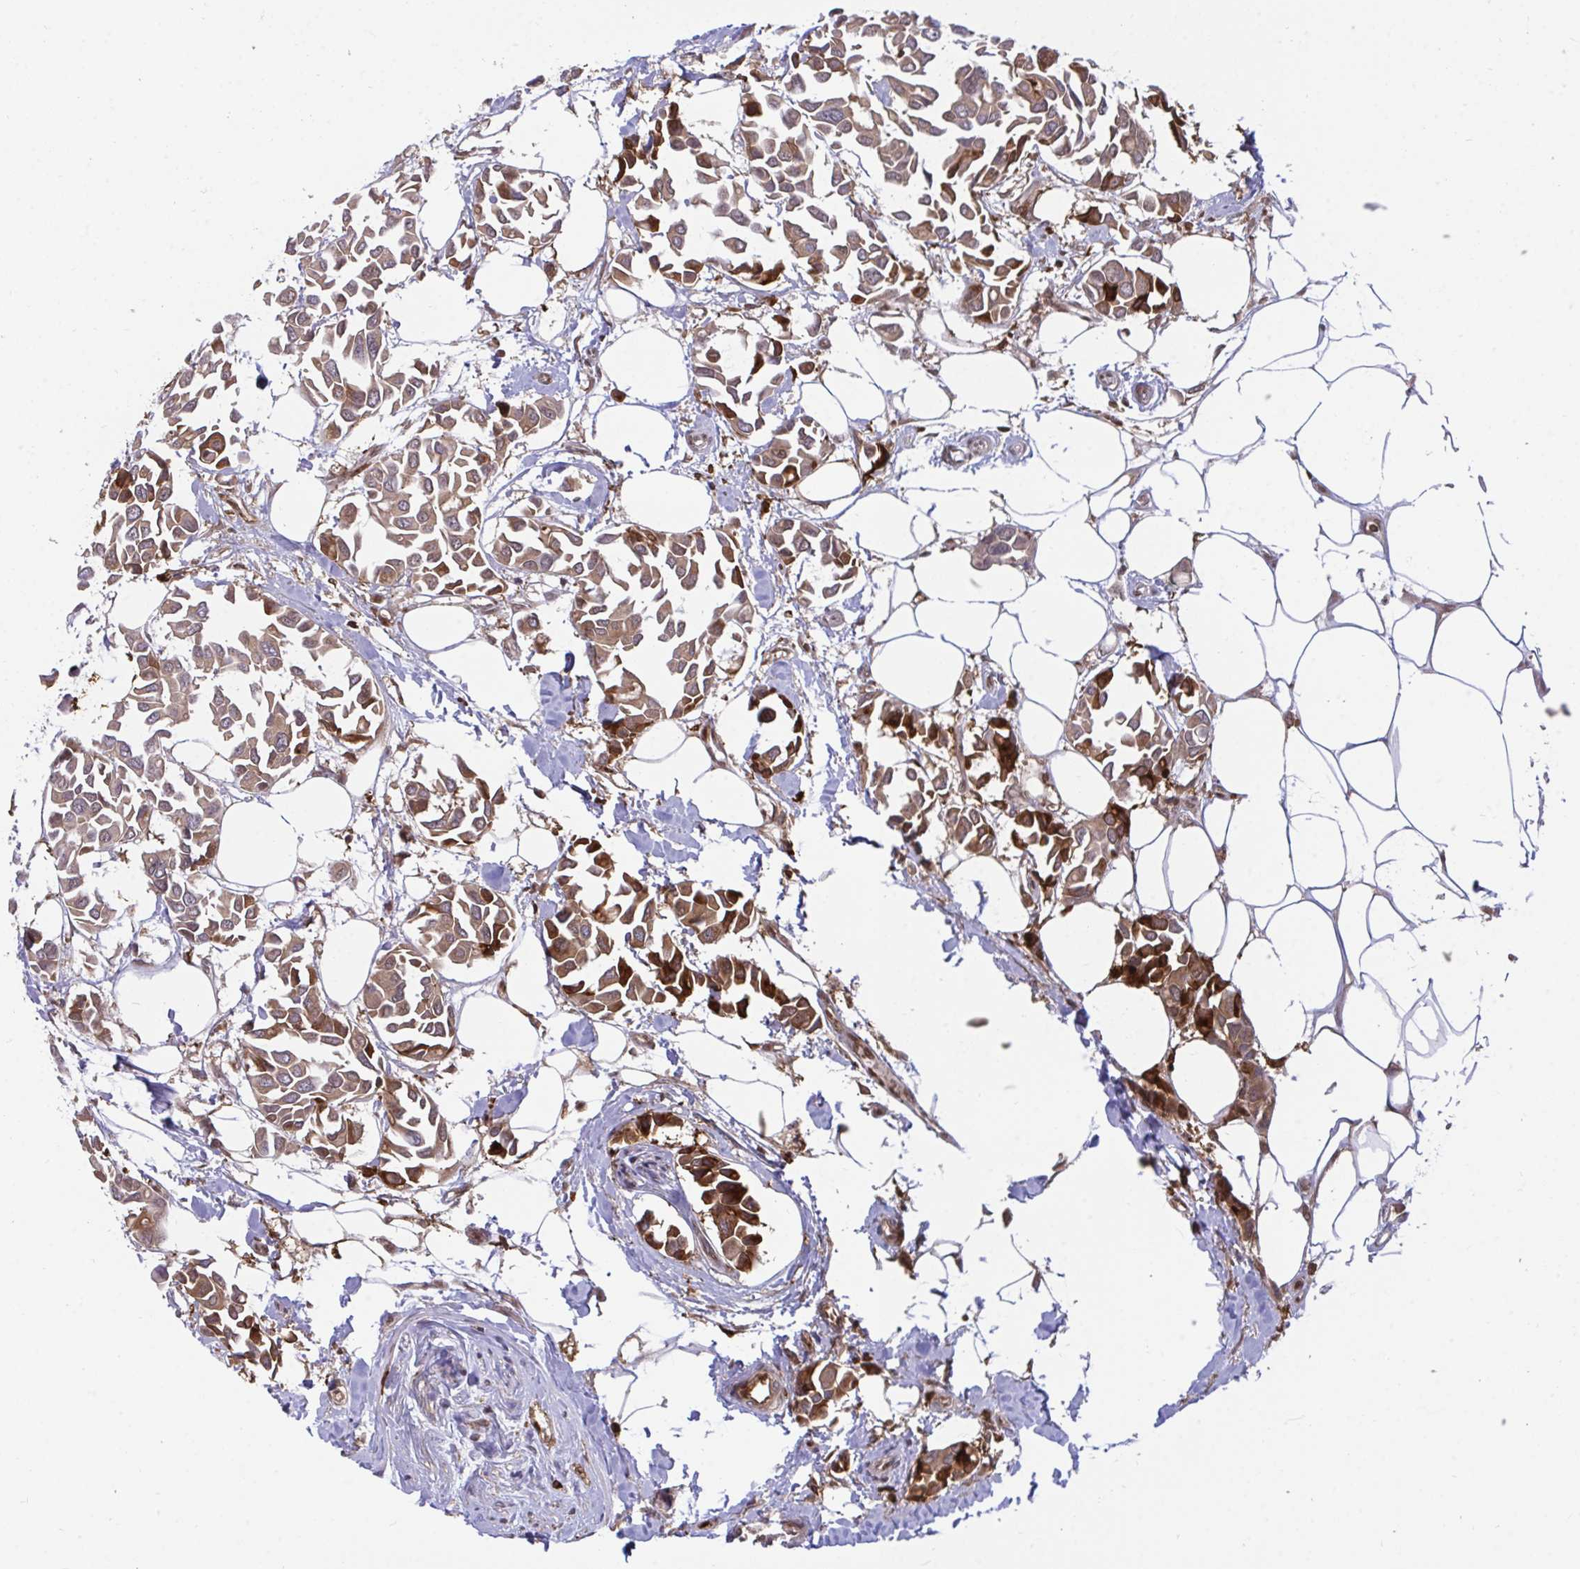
{"staining": {"intensity": "moderate", "quantity": ">75%", "location": "cytoplasmic/membranous"}, "tissue": "breast cancer", "cell_type": "Tumor cells", "image_type": "cancer", "snomed": [{"axis": "morphology", "description": "Duct carcinoma"}, {"axis": "topography", "description": "Breast"}], "caption": "Immunohistochemical staining of human breast invasive ductal carcinoma shows medium levels of moderate cytoplasmic/membranous expression in about >75% of tumor cells.", "gene": "F2", "patient": {"sex": "female", "age": 54}}